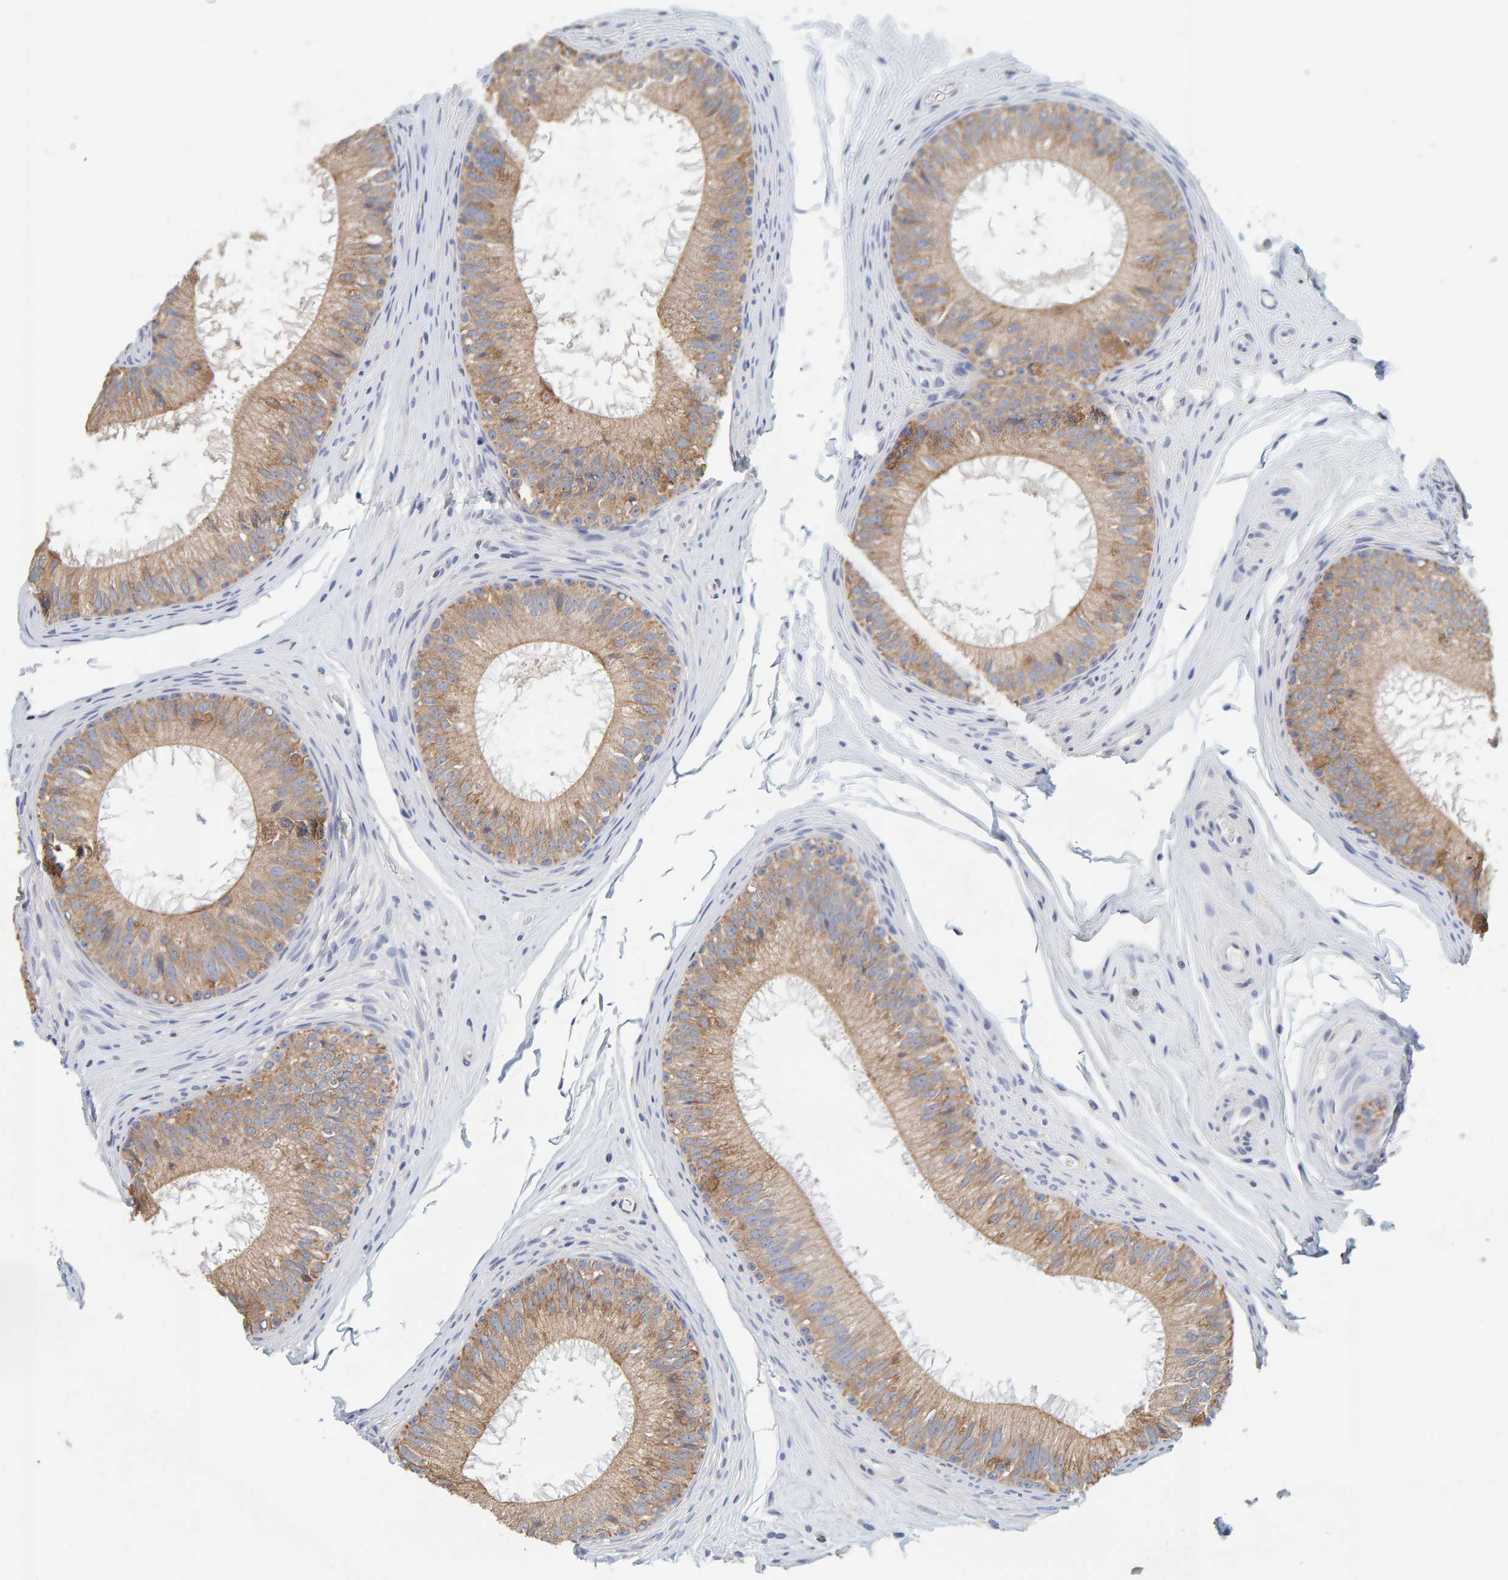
{"staining": {"intensity": "moderate", "quantity": "25%-75%", "location": "cytoplasmic/membranous"}, "tissue": "epididymis", "cell_type": "Glandular cells", "image_type": "normal", "snomed": [{"axis": "morphology", "description": "Normal tissue, NOS"}, {"axis": "topography", "description": "Epididymis"}], "caption": "This image reveals IHC staining of unremarkable human epididymis, with medium moderate cytoplasmic/membranous expression in approximately 25%-75% of glandular cells.", "gene": "SGPL1", "patient": {"sex": "male", "age": 32}}